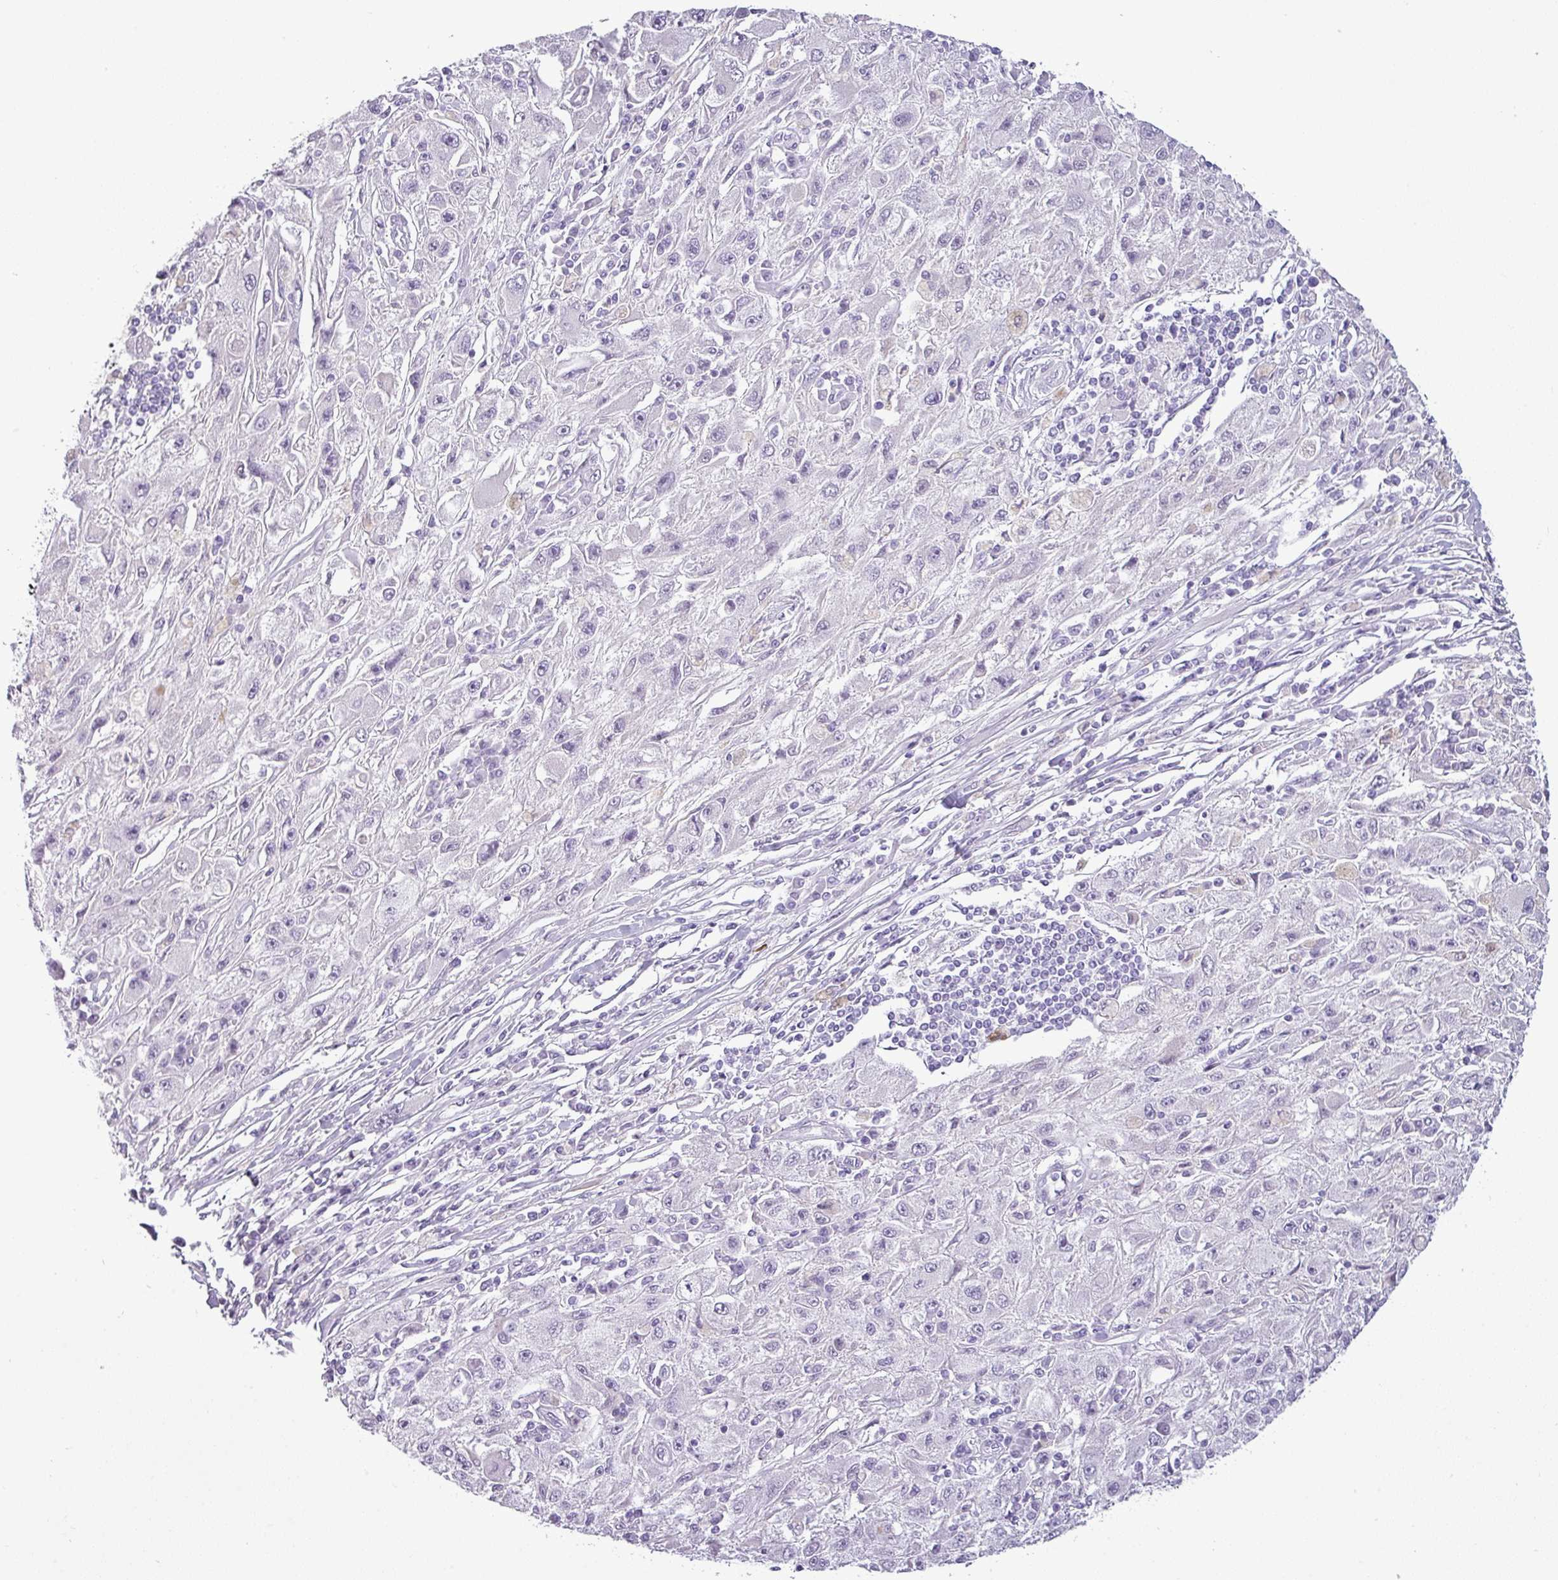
{"staining": {"intensity": "negative", "quantity": "none", "location": "none"}, "tissue": "melanoma", "cell_type": "Tumor cells", "image_type": "cancer", "snomed": [{"axis": "morphology", "description": "Malignant melanoma, Metastatic site"}, {"axis": "topography", "description": "Skin"}], "caption": "Human malignant melanoma (metastatic site) stained for a protein using immunohistochemistry reveals no expression in tumor cells.", "gene": "CDH16", "patient": {"sex": "male", "age": 53}}